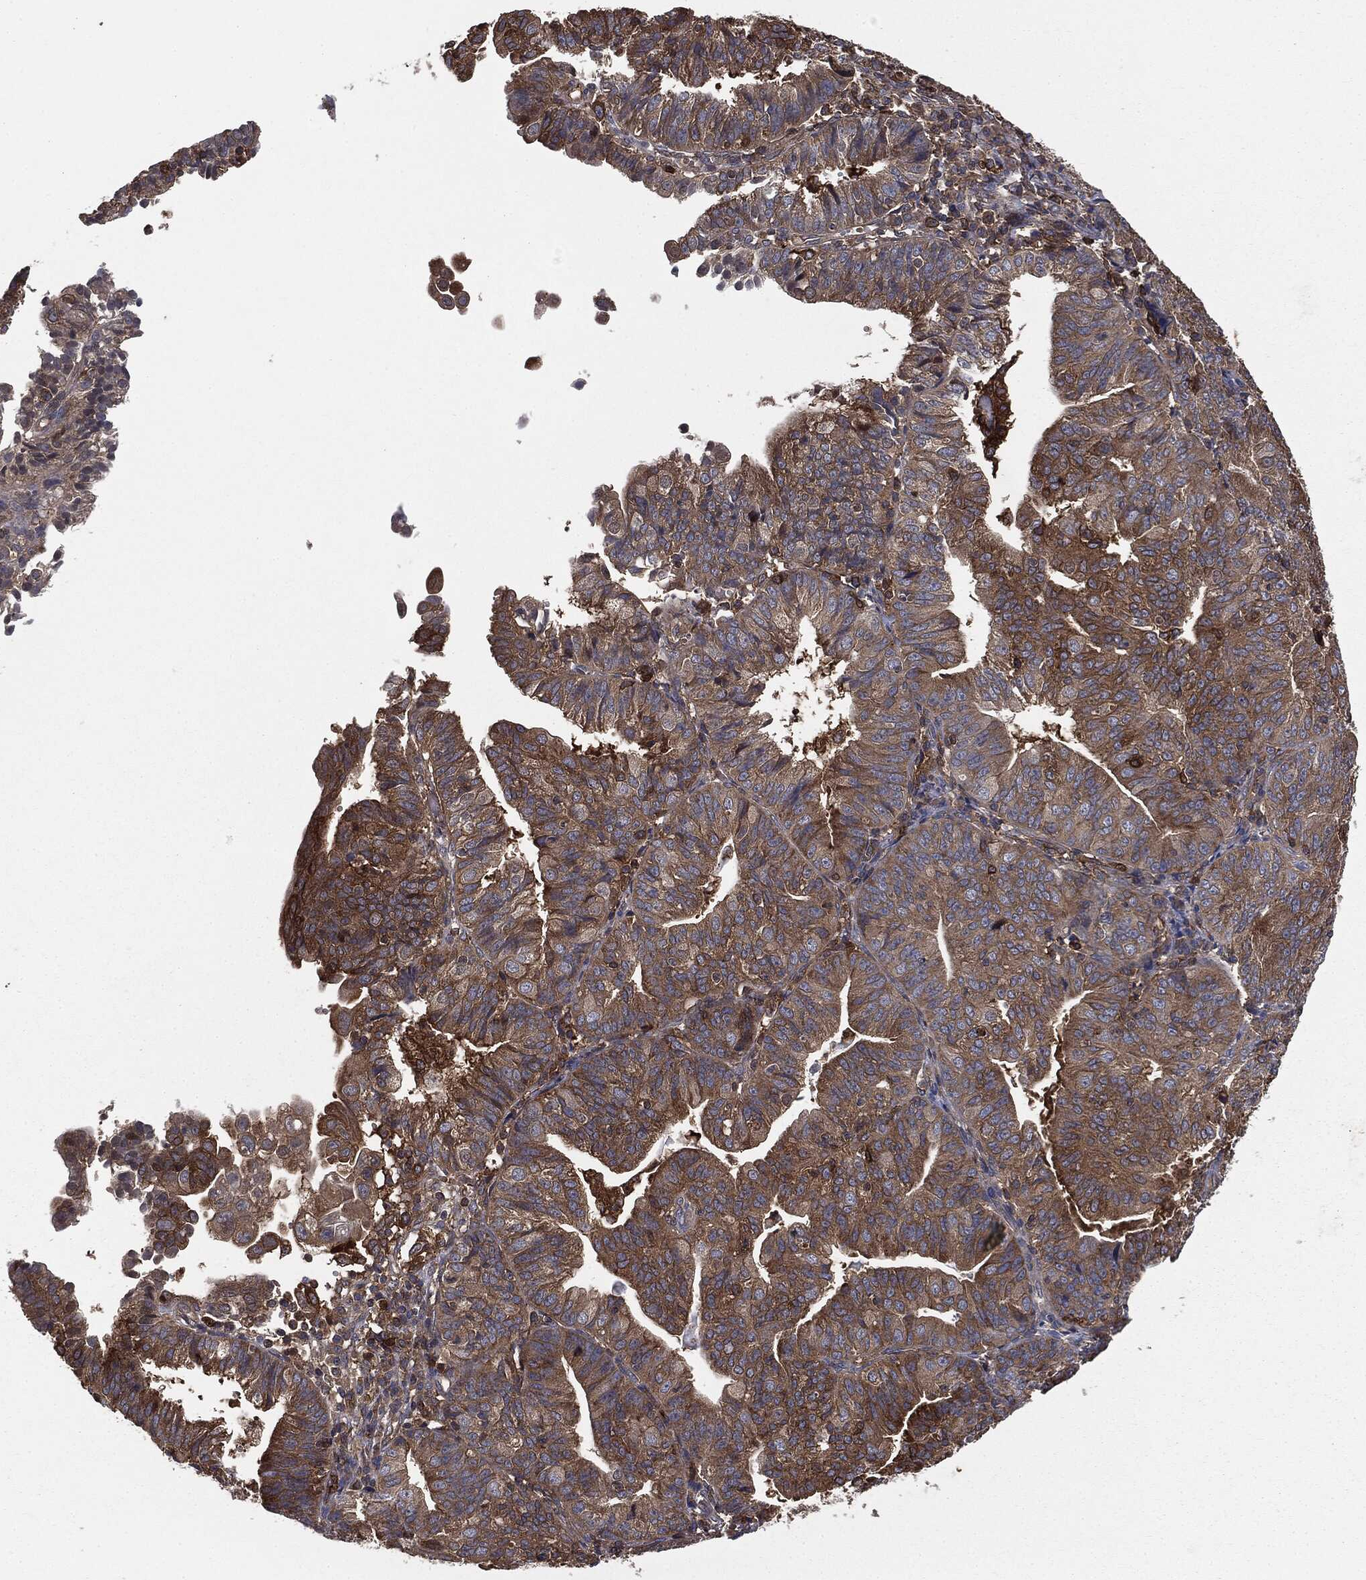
{"staining": {"intensity": "moderate", "quantity": ">75%", "location": "cytoplasmic/membranous"}, "tissue": "endometrial cancer", "cell_type": "Tumor cells", "image_type": "cancer", "snomed": [{"axis": "morphology", "description": "Adenocarcinoma, NOS"}, {"axis": "topography", "description": "Endometrium"}], "caption": "A histopathology image showing moderate cytoplasmic/membranous expression in approximately >75% of tumor cells in endometrial cancer (adenocarcinoma), as visualized by brown immunohistochemical staining.", "gene": "GNB5", "patient": {"sex": "female", "age": 56}}